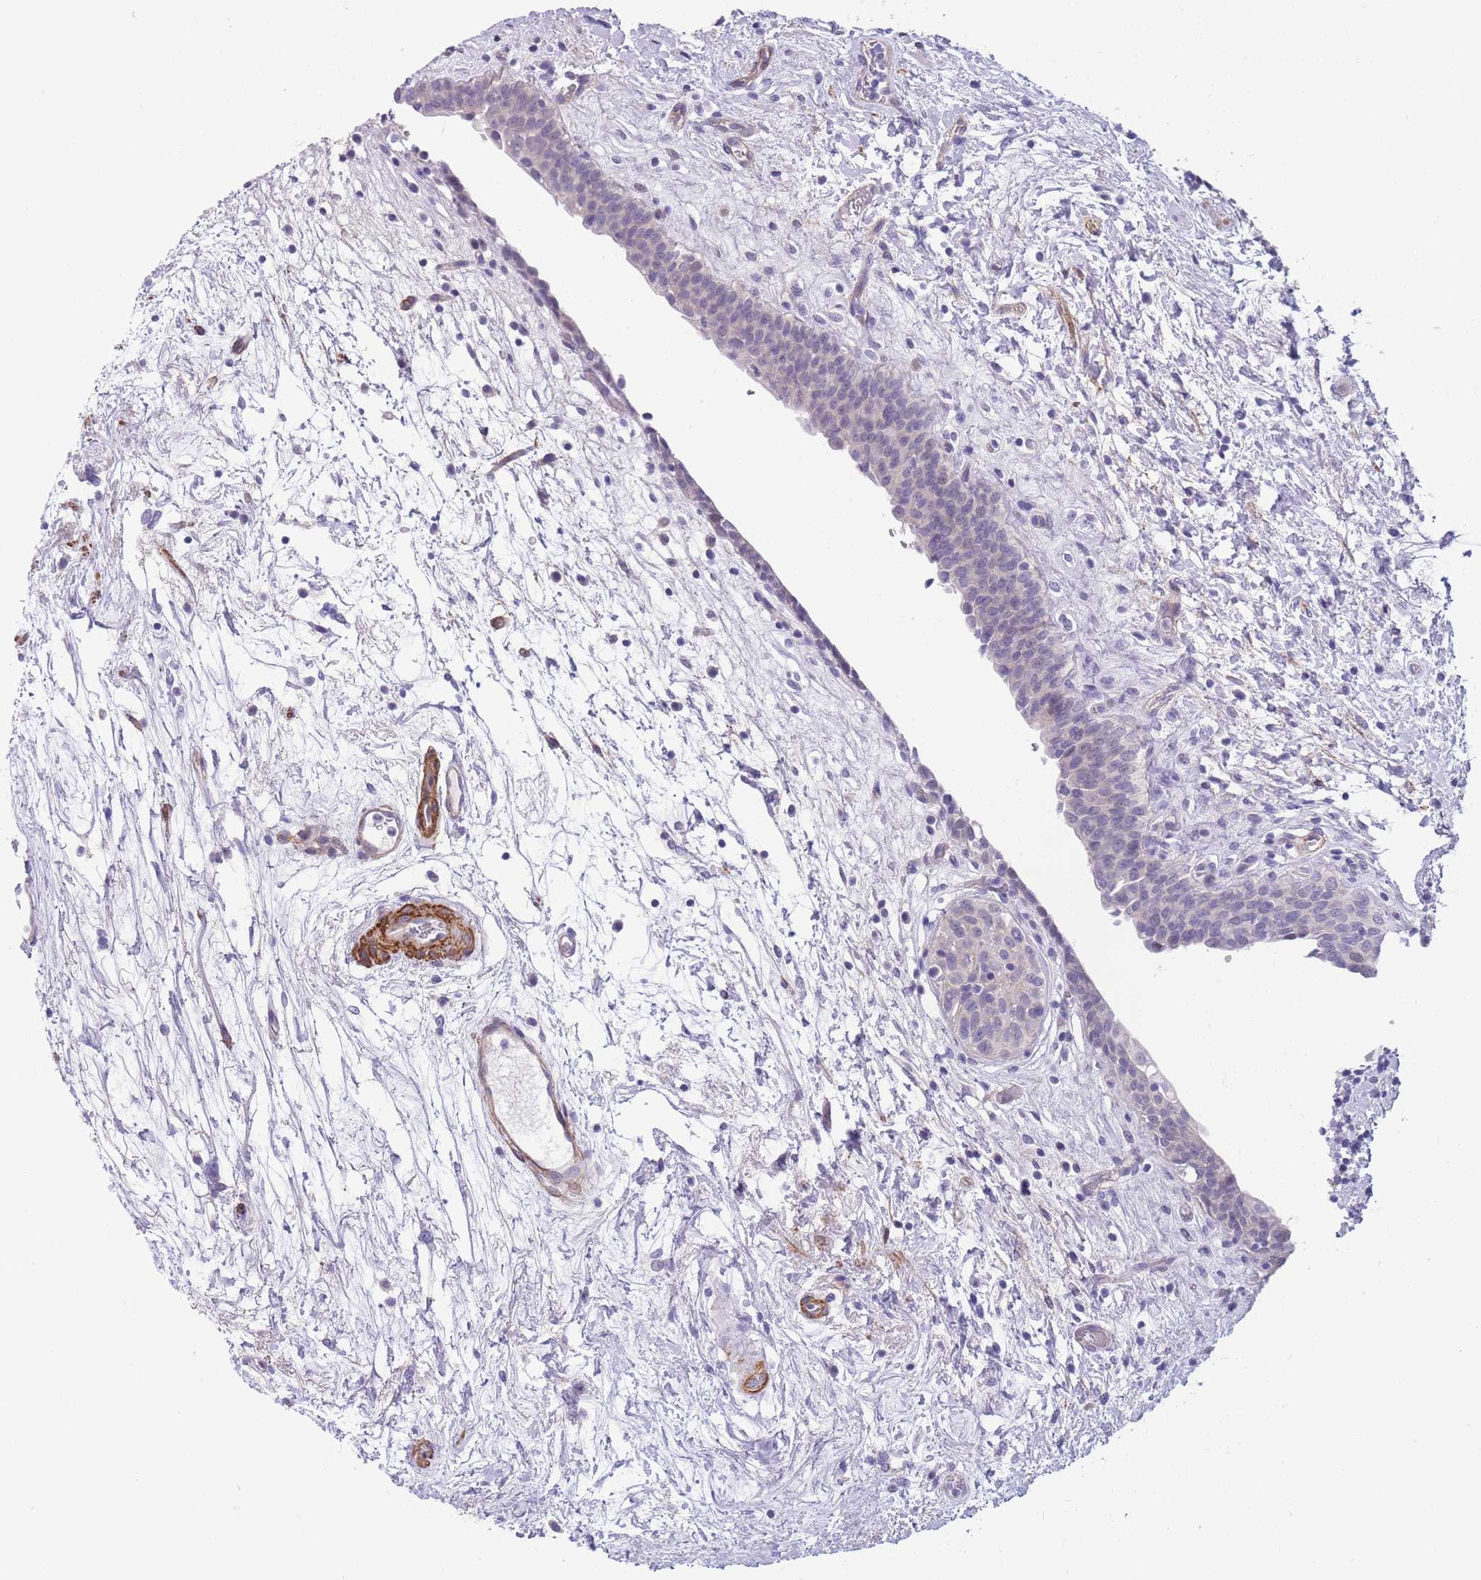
{"staining": {"intensity": "negative", "quantity": "none", "location": "none"}, "tissue": "urinary bladder", "cell_type": "Urothelial cells", "image_type": "normal", "snomed": [{"axis": "morphology", "description": "Normal tissue, NOS"}, {"axis": "topography", "description": "Urinary bladder"}], "caption": "The histopathology image displays no staining of urothelial cells in unremarkable urinary bladder.", "gene": "FAM124A", "patient": {"sex": "male", "age": 83}}